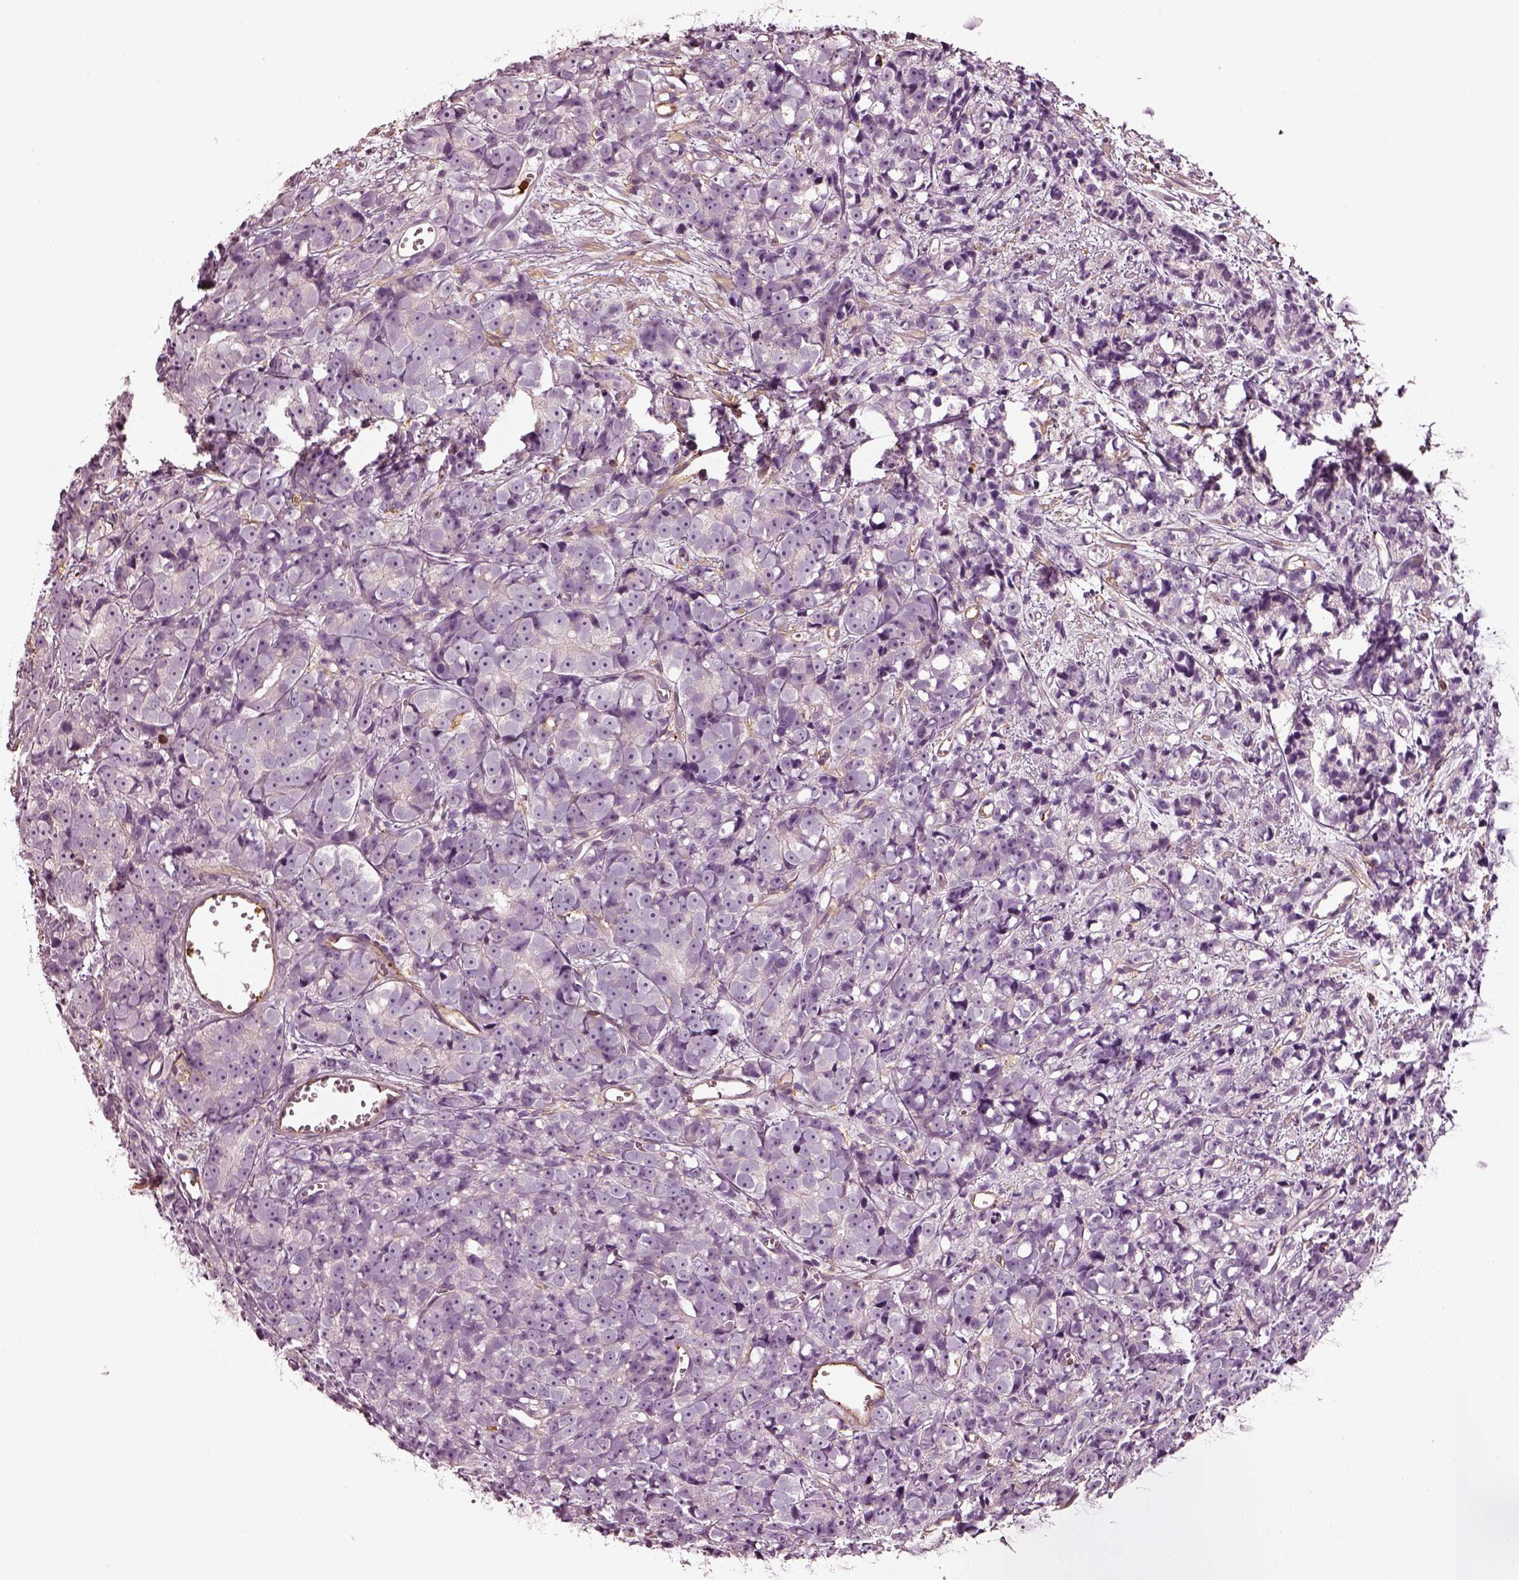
{"staining": {"intensity": "negative", "quantity": "none", "location": "none"}, "tissue": "prostate cancer", "cell_type": "Tumor cells", "image_type": "cancer", "snomed": [{"axis": "morphology", "description": "Adenocarcinoma, High grade"}, {"axis": "topography", "description": "Prostate"}], "caption": "Image shows no significant protein expression in tumor cells of prostate cancer.", "gene": "ZYX", "patient": {"sex": "male", "age": 77}}